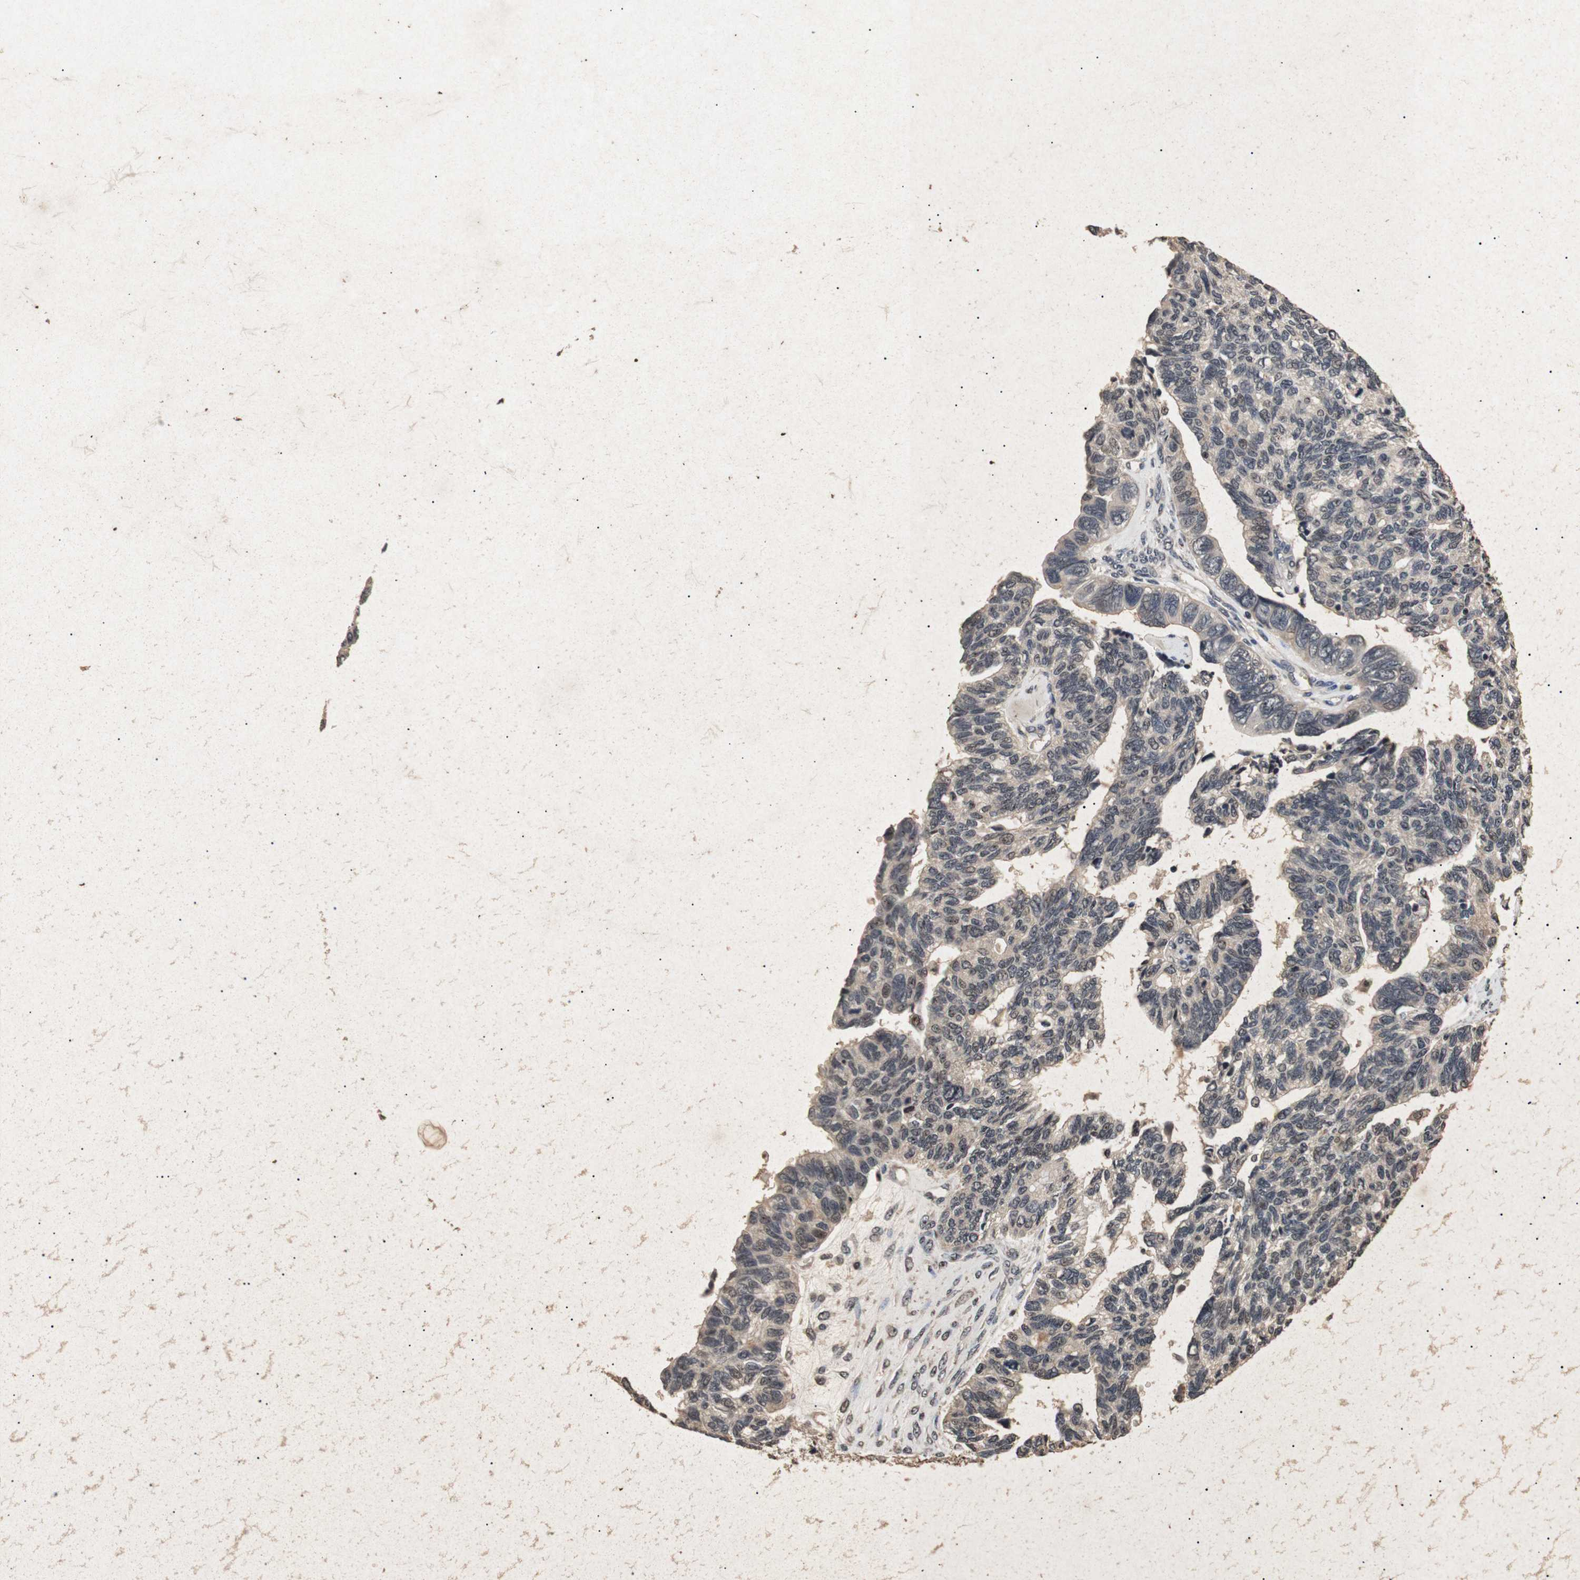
{"staining": {"intensity": "moderate", "quantity": "25%-75%", "location": "nuclear"}, "tissue": "ovarian cancer", "cell_type": "Tumor cells", "image_type": "cancer", "snomed": [{"axis": "morphology", "description": "Cystadenocarcinoma, serous, NOS"}, {"axis": "topography", "description": "Ovary"}], "caption": "Human ovarian cancer (serous cystadenocarcinoma) stained with a protein marker demonstrates moderate staining in tumor cells.", "gene": "PARN", "patient": {"sex": "female", "age": 79}}